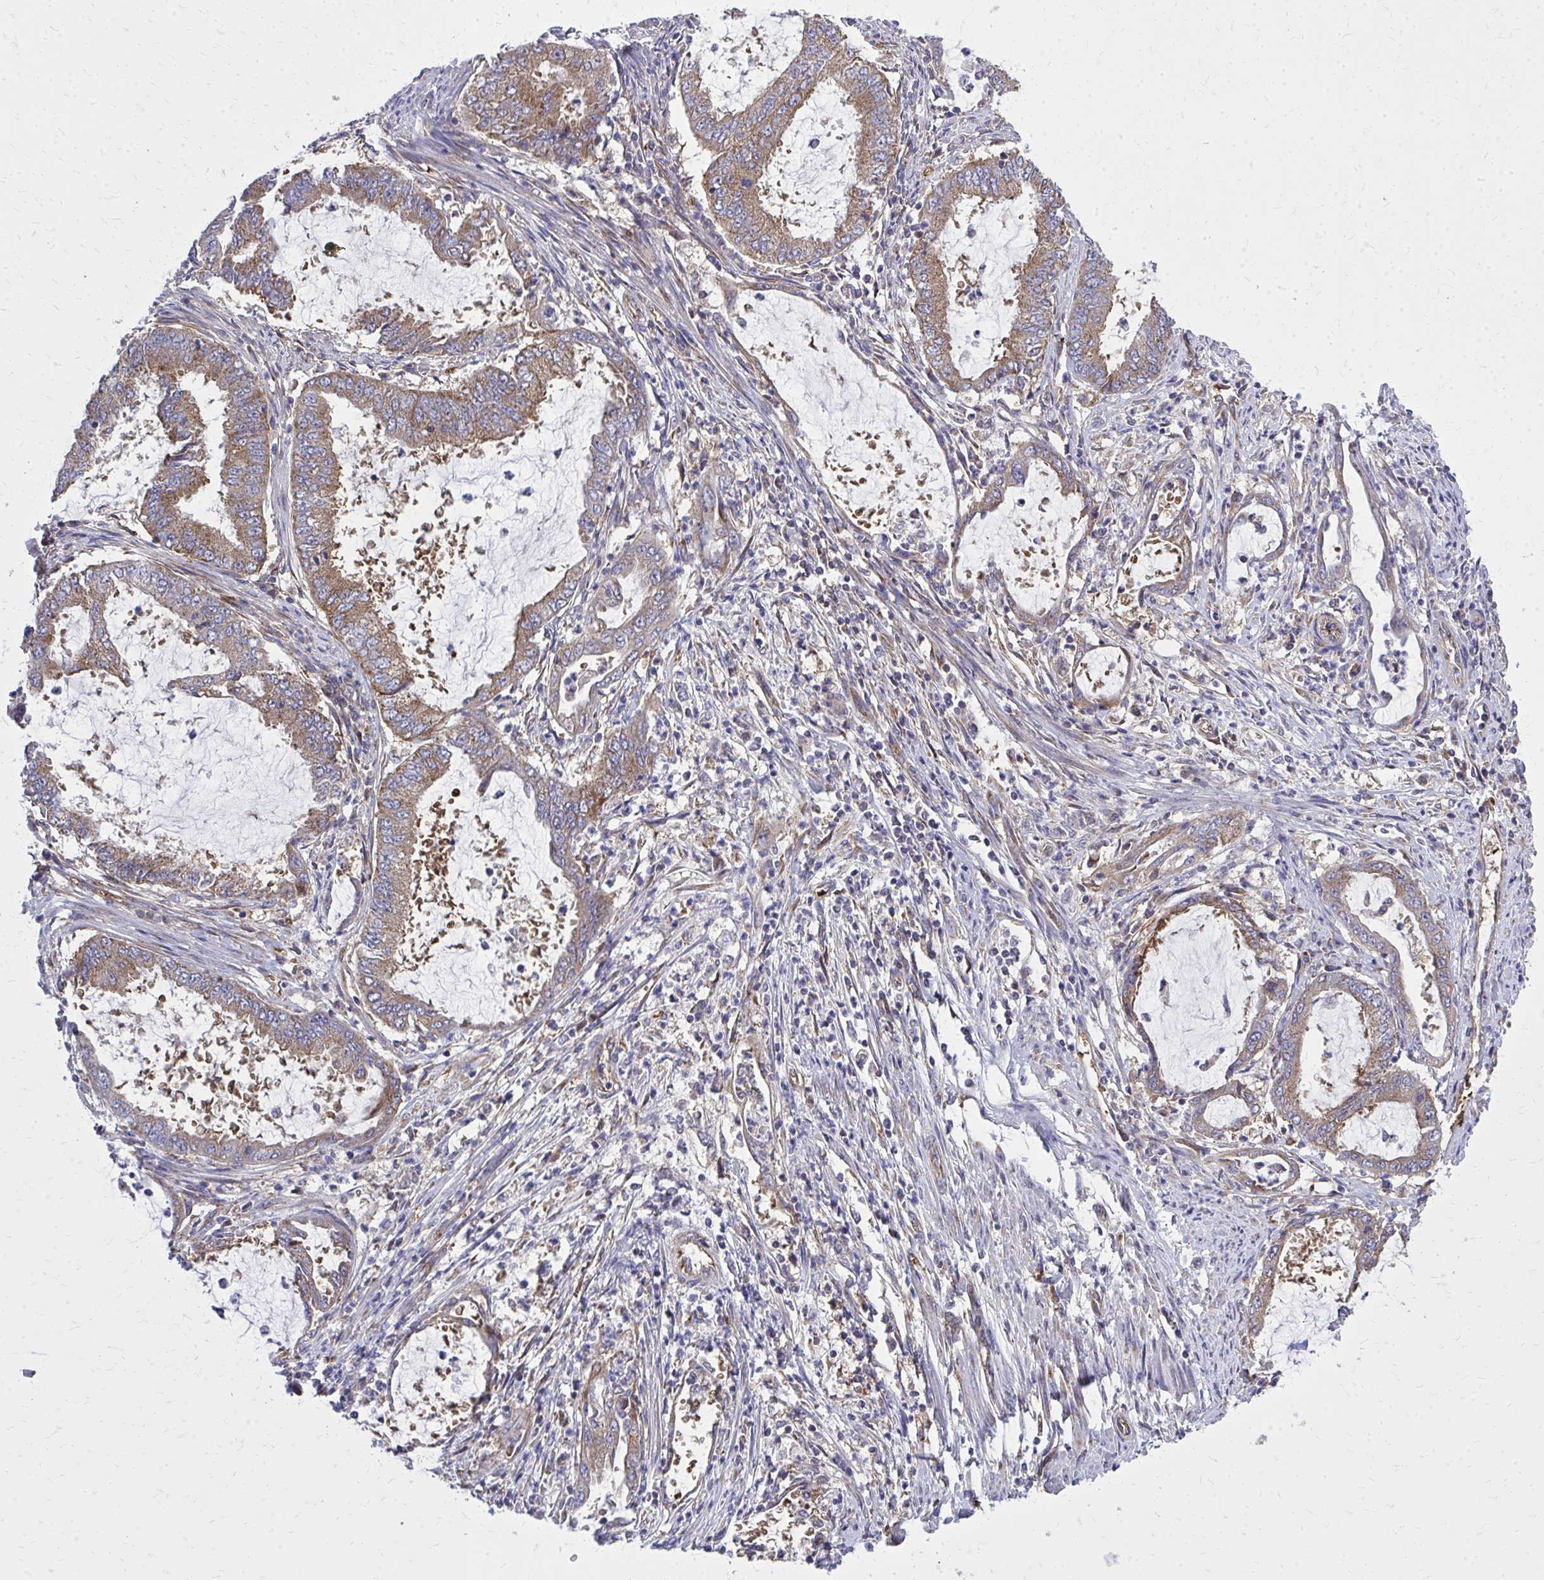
{"staining": {"intensity": "weak", "quantity": ">75%", "location": "cytoplasmic/membranous"}, "tissue": "endometrial cancer", "cell_type": "Tumor cells", "image_type": "cancer", "snomed": [{"axis": "morphology", "description": "Adenocarcinoma, NOS"}, {"axis": "topography", "description": "Endometrium"}], "caption": "Adenocarcinoma (endometrial) tissue displays weak cytoplasmic/membranous expression in about >75% of tumor cells, visualized by immunohistochemistry.", "gene": "PDK4", "patient": {"sex": "female", "age": 51}}